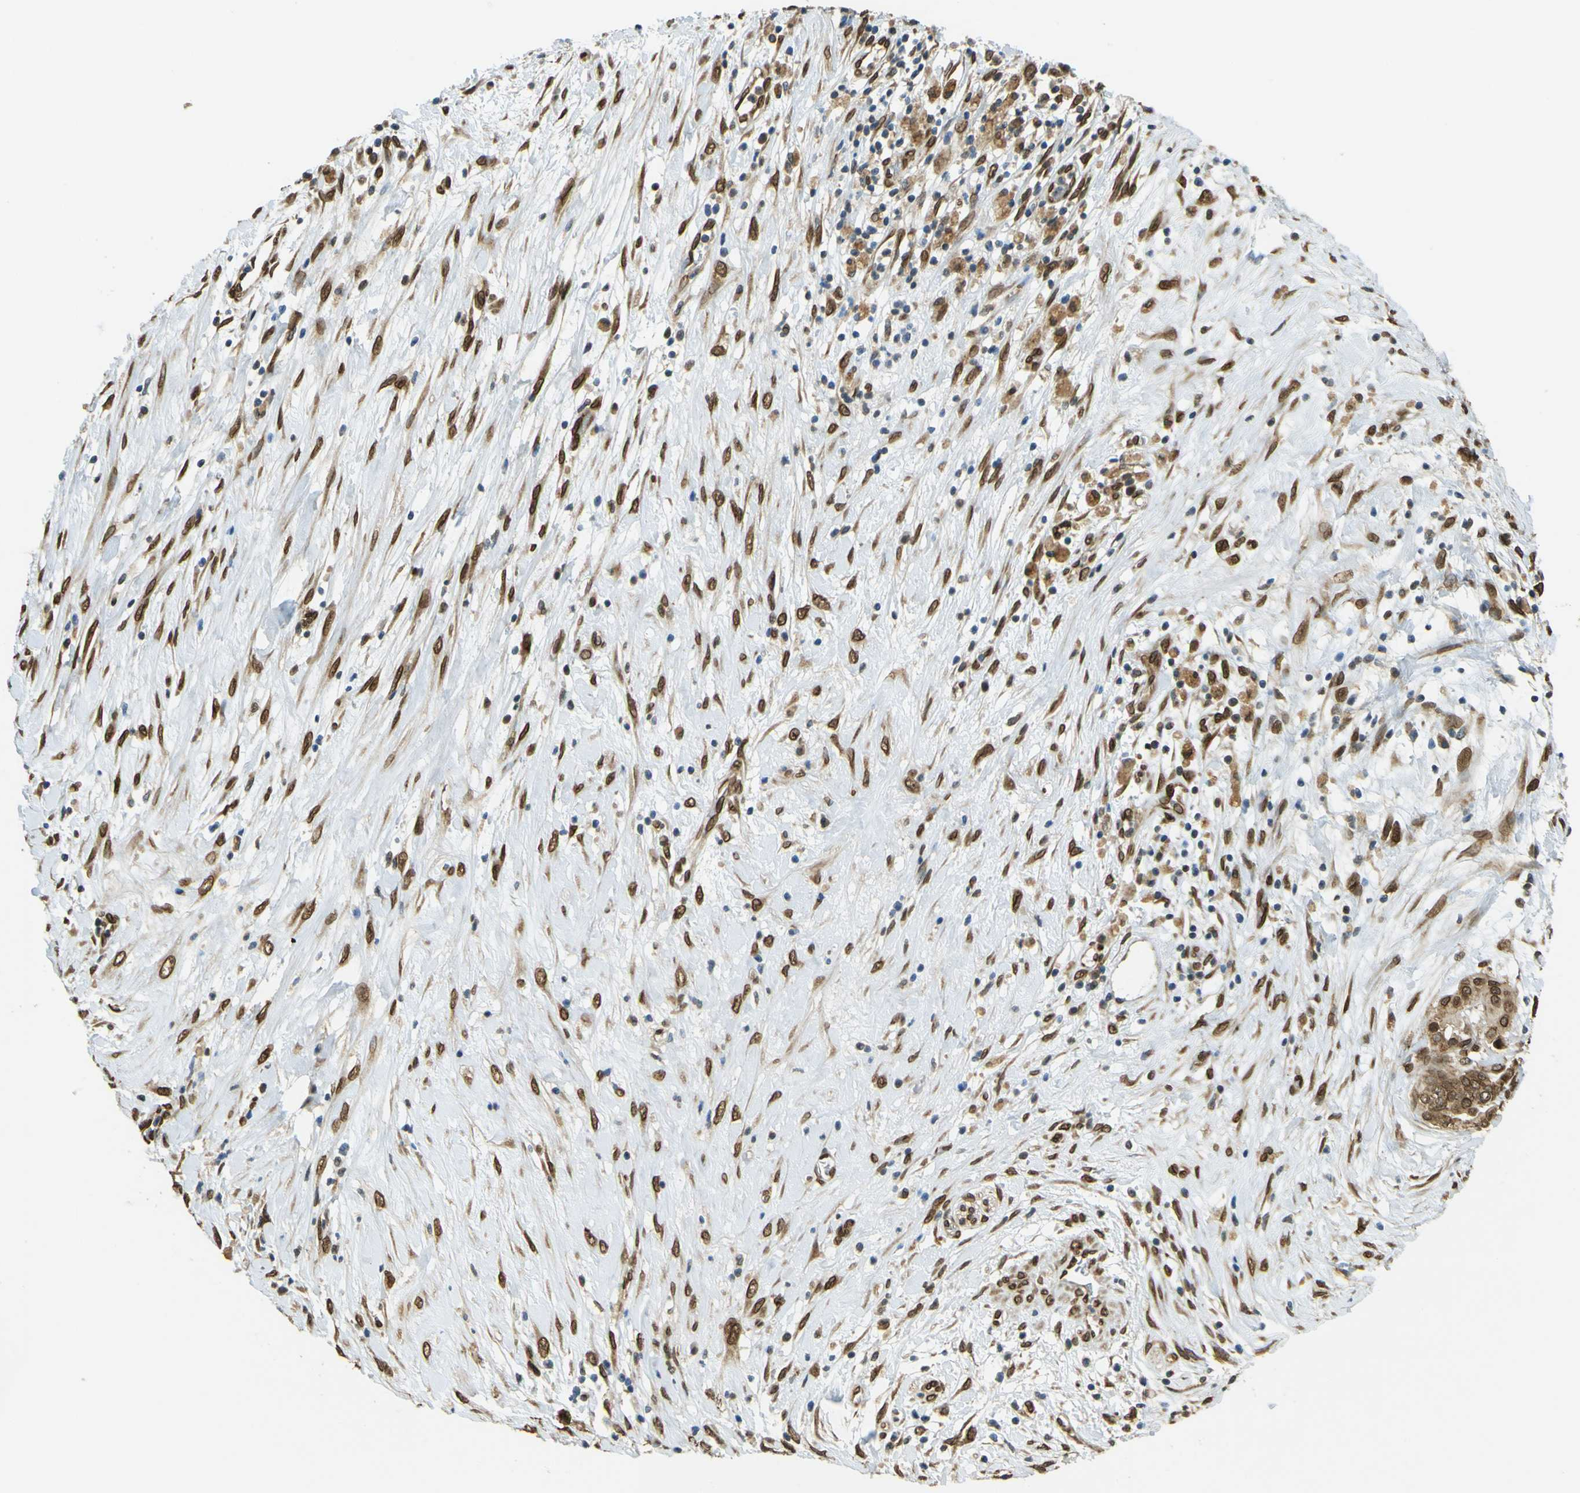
{"staining": {"intensity": "moderate", "quantity": ">75%", "location": "cytoplasmic/membranous,nuclear"}, "tissue": "pancreatic cancer", "cell_type": "Tumor cells", "image_type": "cancer", "snomed": [{"axis": "morphology", "description": "Adenocarcinoma, NOS"}, {"axis": "topography", "description": "Pancreas"}], "caption": "Protein expression analysis of human adenocarcinoma (pancreatic) reveals moderate cytoplasmic/membranous and nuclear staining in approximately >75% of tumor cells. Immunohistochemistry (ihc) stains the protein of interest in brown and the nuclei are stained blue.", "gene": "GALNT1", "patient": {"sex": "female", "age": 75}}